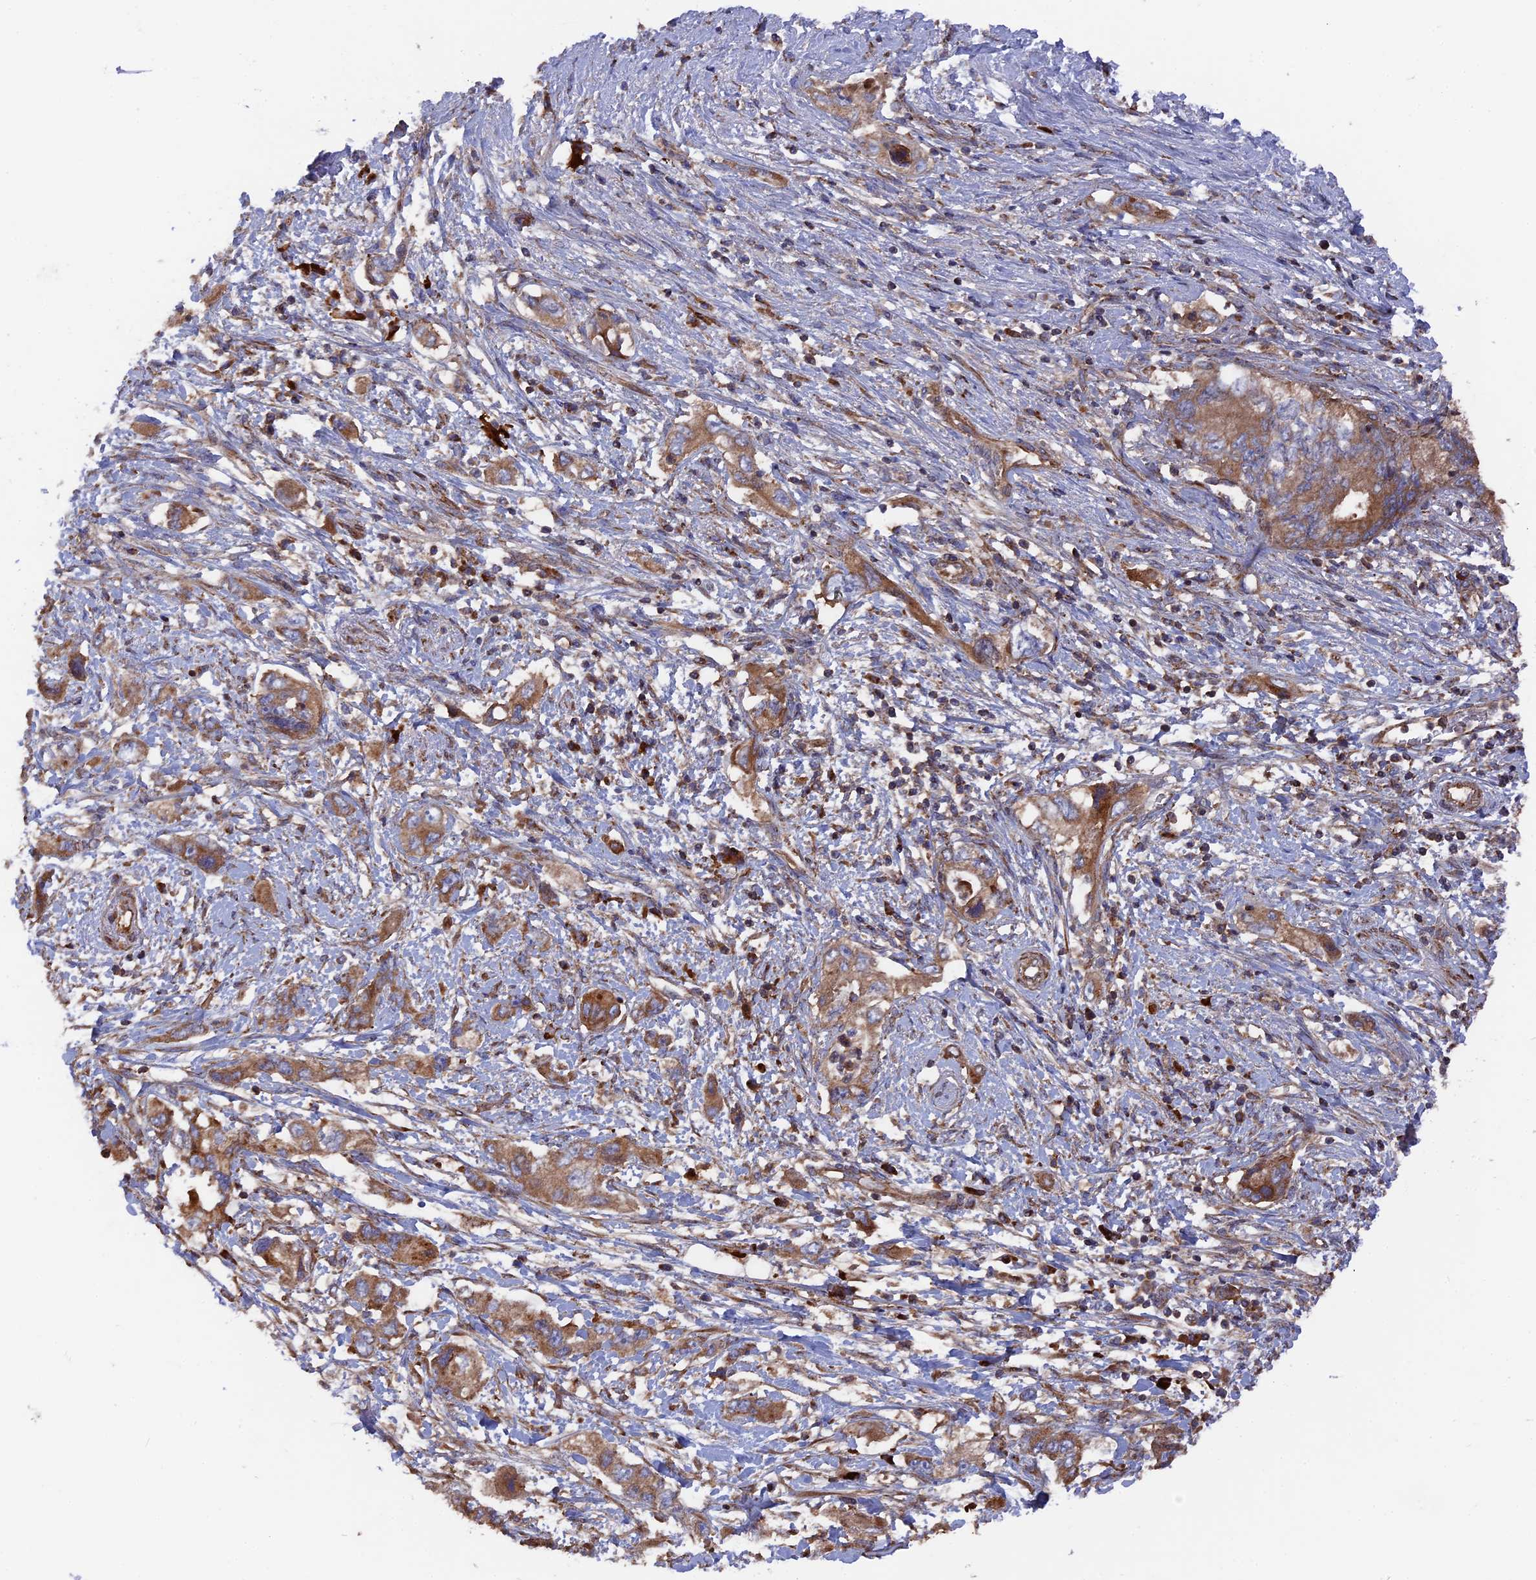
{"staining": {"intensity": "moderate", "quantity": ">75%", "location": "cytoplasmic/membranous"}, "tissue": "pancreatic cancer", "cell_type": "Tumor cells", "image_type": "cancer", "snomed": [{"axis": "morphology", "description": "Adenocarcinoma, NOS"}, {"axis": "topography", "description": "Pancreas"}], "caption": "Immunohistochemical staining of pancreatic cancer (adenocarcinoma) reveals moderate cytoplasmic/membranous protein positivity in approximately >75% of tumor cells.", "gene": "TELO2", "patient": {"sex": "female", "age": 73}}